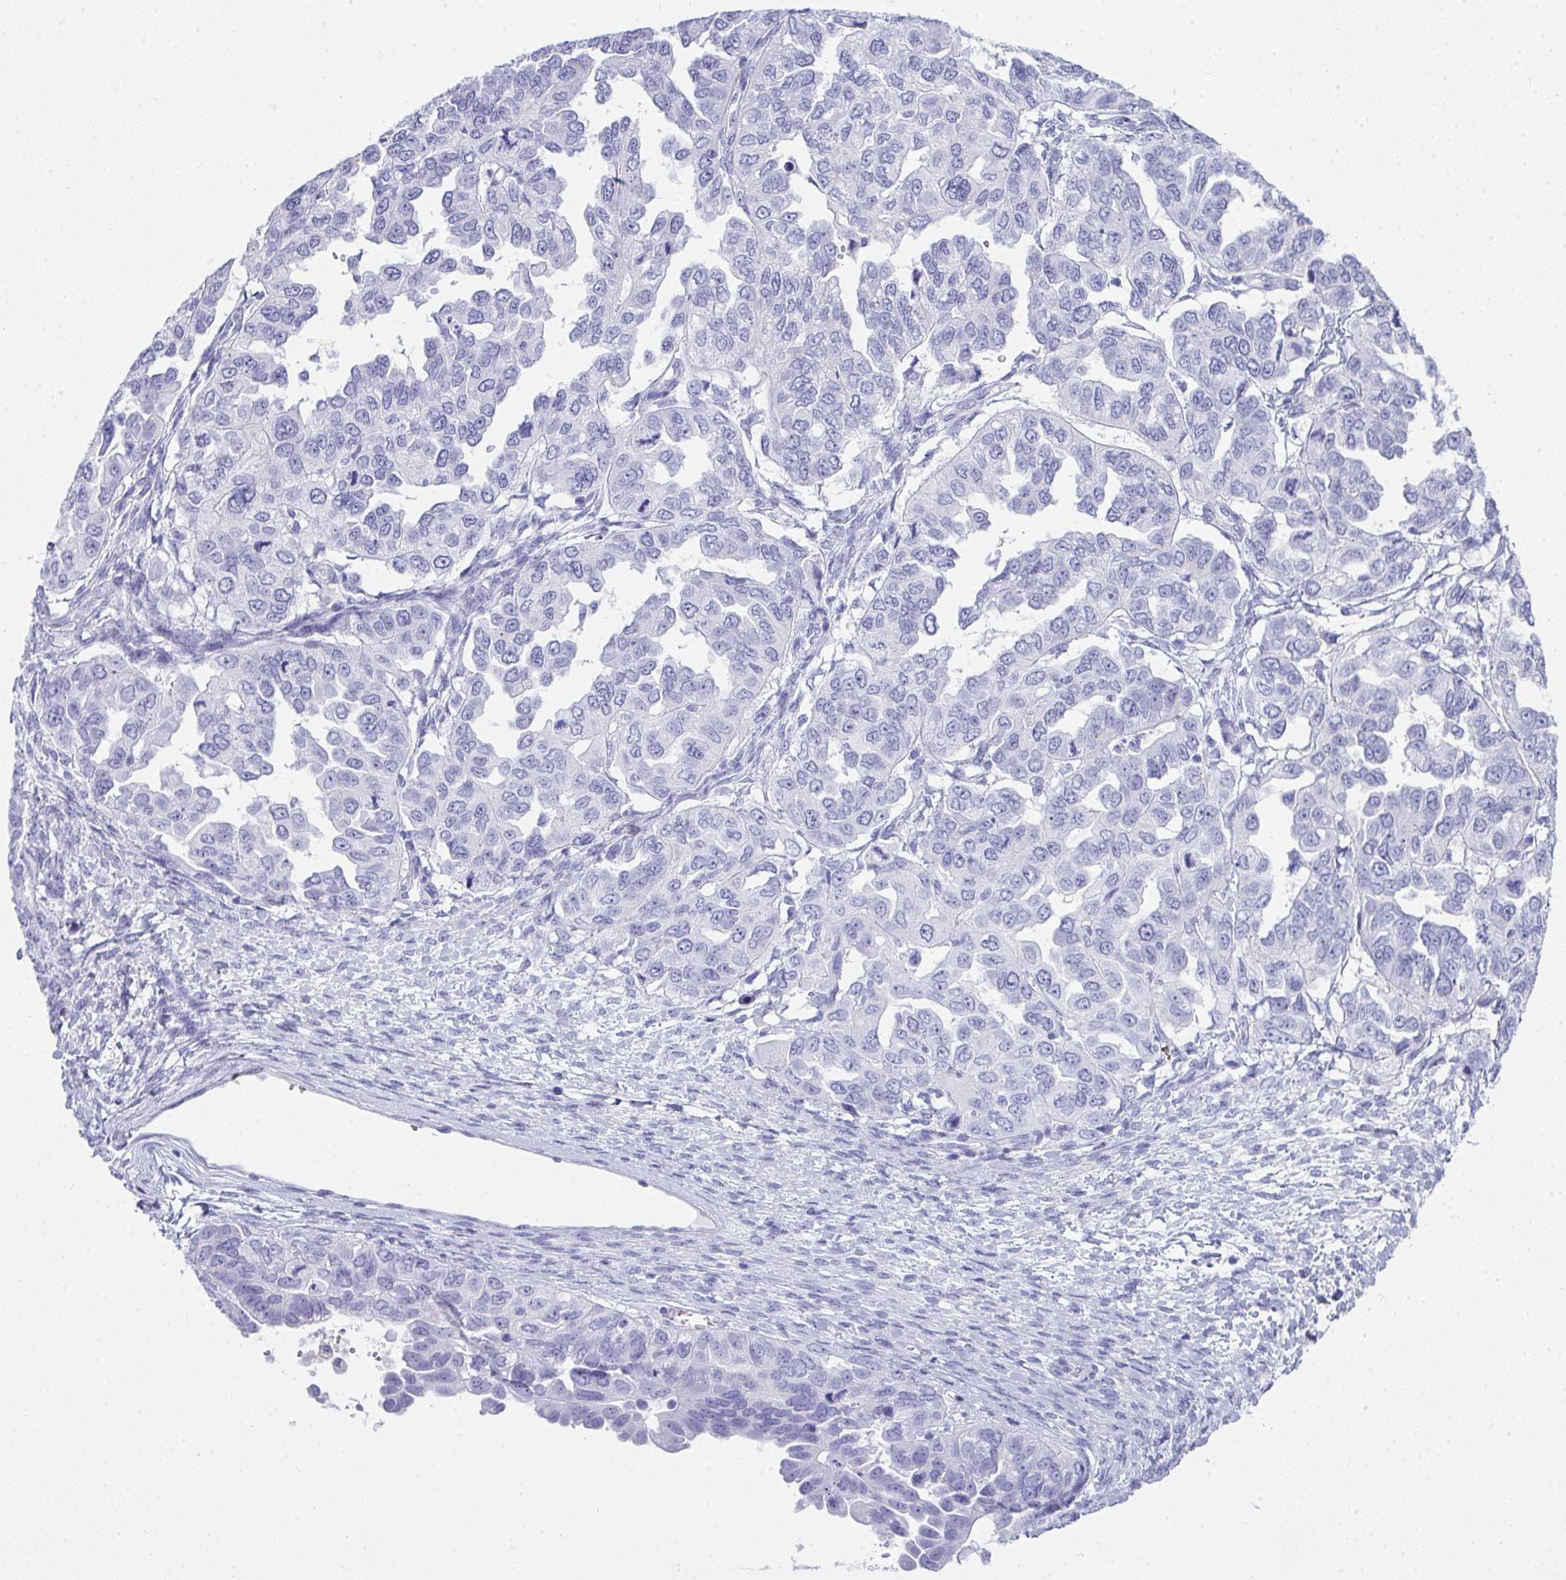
{"staining": {"intensity": "negative", "quantity": "none", "location": "none"}, "tissue": "ovarian cancer", "cell_type": "Tumor cells", "image_type": "cancer", "snomed": [{"axis": "morphology", "description": "Cystadenocarcinoma, serous, NOS"}, {"axis": "topography", "description": "Ovary"}], "caption": "Ovarian serous cystadenocarcinoma was stained to show a protein in brown. There is no significant staining in tumor cells. Brightfield microscopy of immunohistochemistry (IHC) stained with DAB (brown) and hematoxylin (blue), captured at high magnification.", "gene": "CDADC1", "patient": {"sex": "female", "age": 53}}